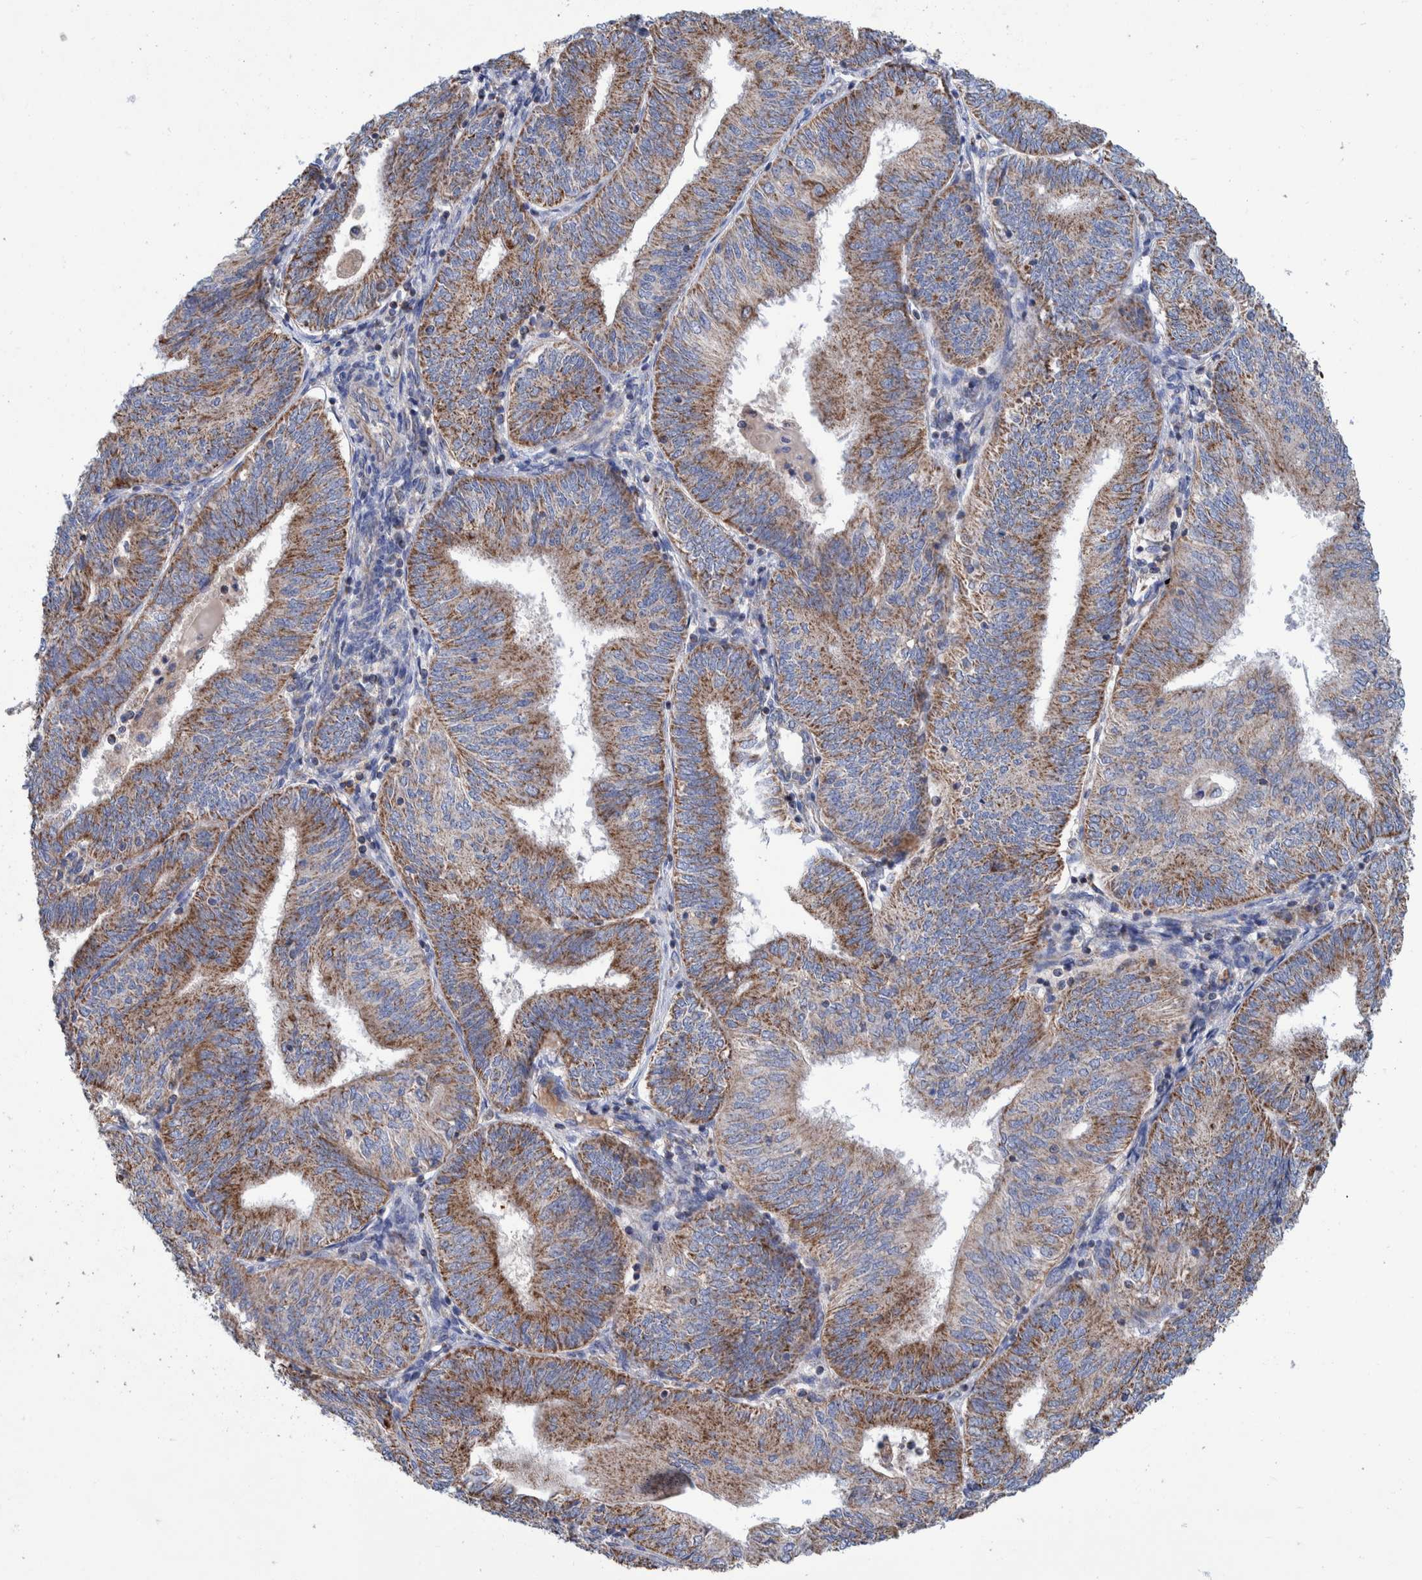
{"staining": {"intensity": "moderate", "quantity": ">75%", "location": "cytoplasmic/membranous"}, "tissue": "endometrial cancer", "cell_type": "Tumor cells", "image_type": "cancer", "snomed": [{"axis": "morphology", "description": "Adenocarcinoma, NOS"}, {"axis": "topography", "description": "Endometrium"}], "caption": "Protein expression by IHC demonstrates moderate cytoplasmic/membranous positivity in about >75% of tumor cells in adenocarcinoma (endometrial). (IHC, brightfield microscopy, high magnification).", "gene": "DECR1", "patient": {"sex": "female", "age": 58}}